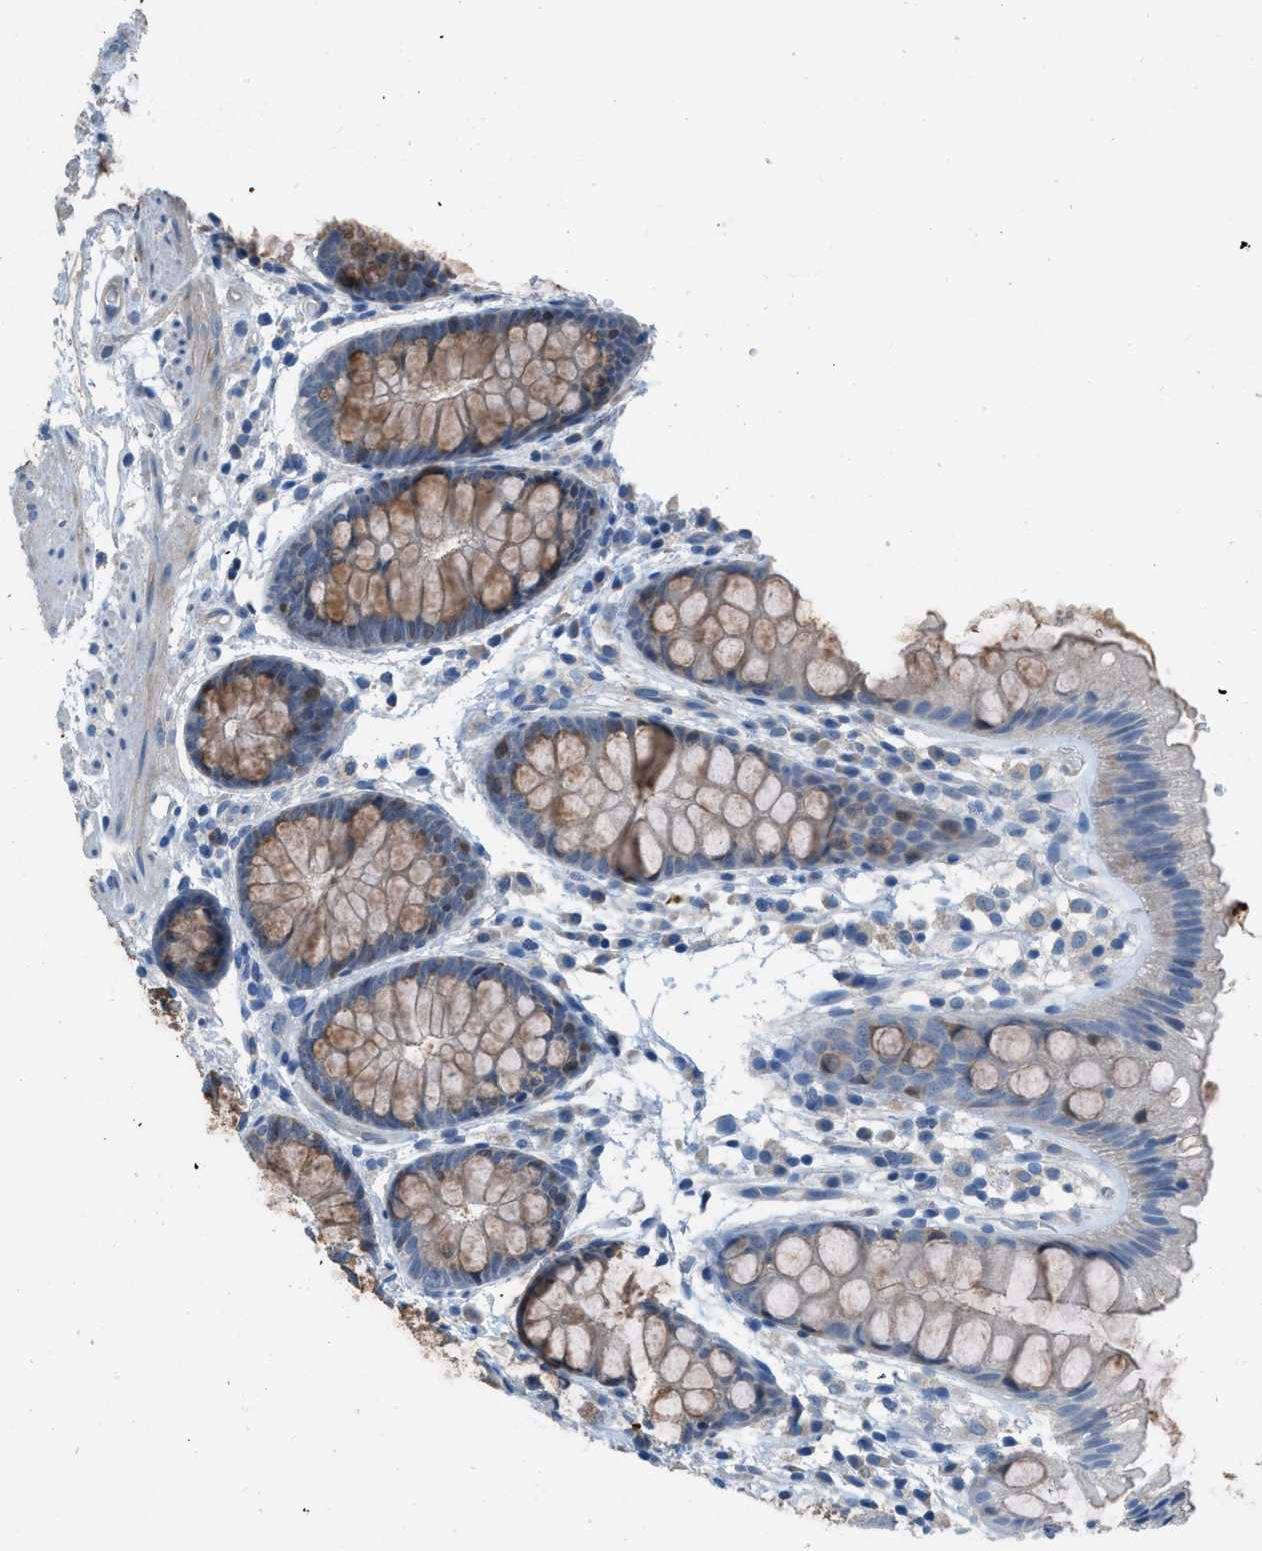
{"staining": {"intensity": "weak", "quantity": ">75%", "location": "cytoplasmic/membranous"}, "tissue": "colon", "cell_type": "Endothelial cells", "image_type": "normal", "snomed": [{"axis": "morphology", "description": "Normal tissue, NOS"}, {"axis": "topography", "description": "Colon"}], "caption": "This is a histology image of immunohistochemistry (IHC) staining of unremarkable colon, which shows weak positivity in the cytoplasmic/membranous of endothelial cells.", "gene": "TIMD4", "patient": {"sex": "female", "age": 56}}